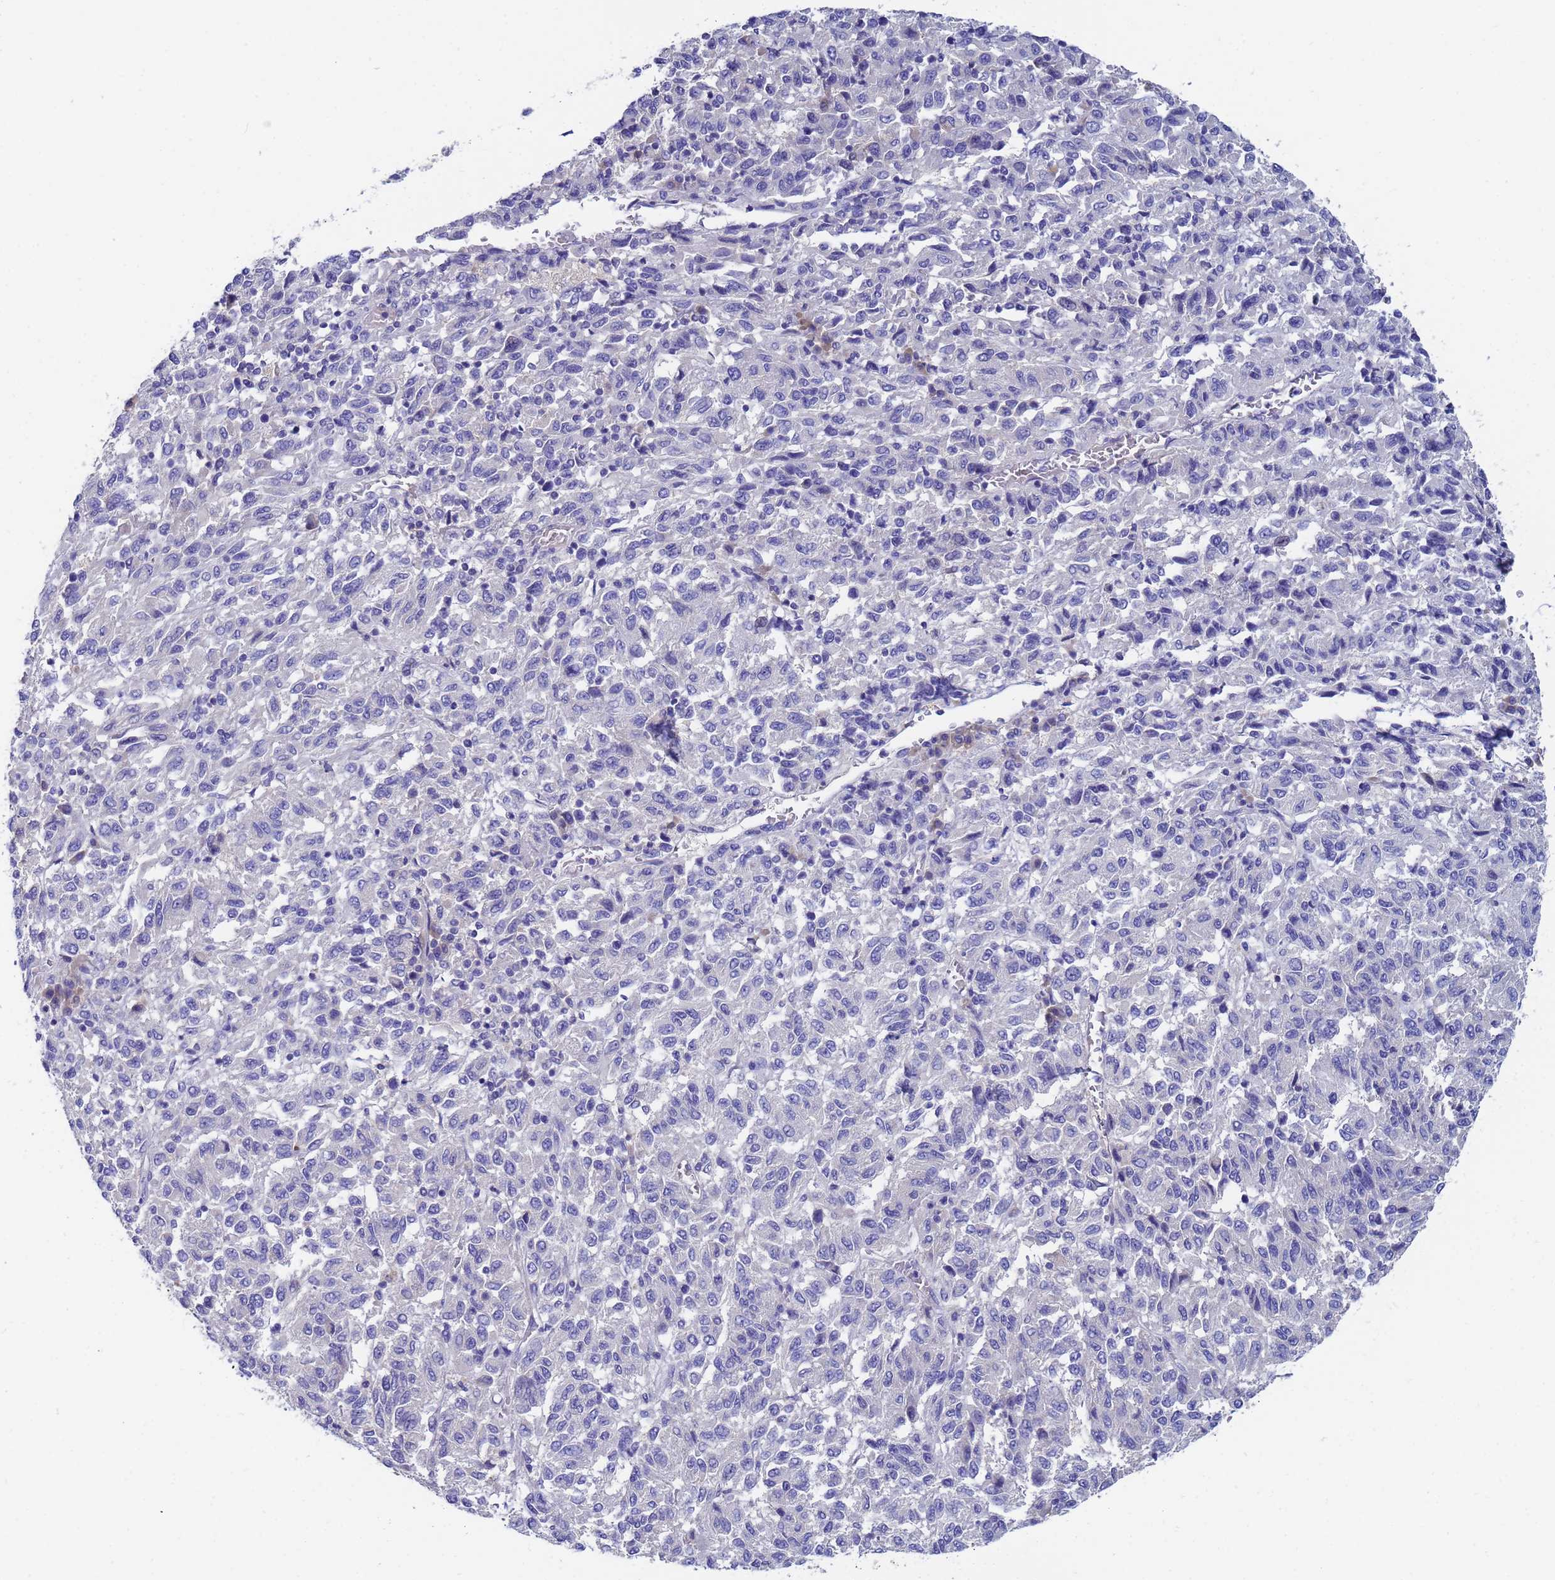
{"staining": {"intensity": "negative", "quantity": "none", "location": "none"}, "tissue": "melanoma", "cell_type": "Tumor cells", "image_type": "cancer", "snomed": [{"axis": "morphology", "description": "Malignant melanoma, Metastatic site"}, {"axis": "topography", "description": "Lung"}], "caption": "DAB (3,3'-diaminobenzidine) immunohistochemical staining of human malignant melanoma (metastatic site) shows no significant expression in tumor cells. (DAB immunohistochemistry (IHC) visualized using brightfield microscopy, high magnification).", "gene": "UBE2O", "patient": {"sex": "male", "age": 64}}